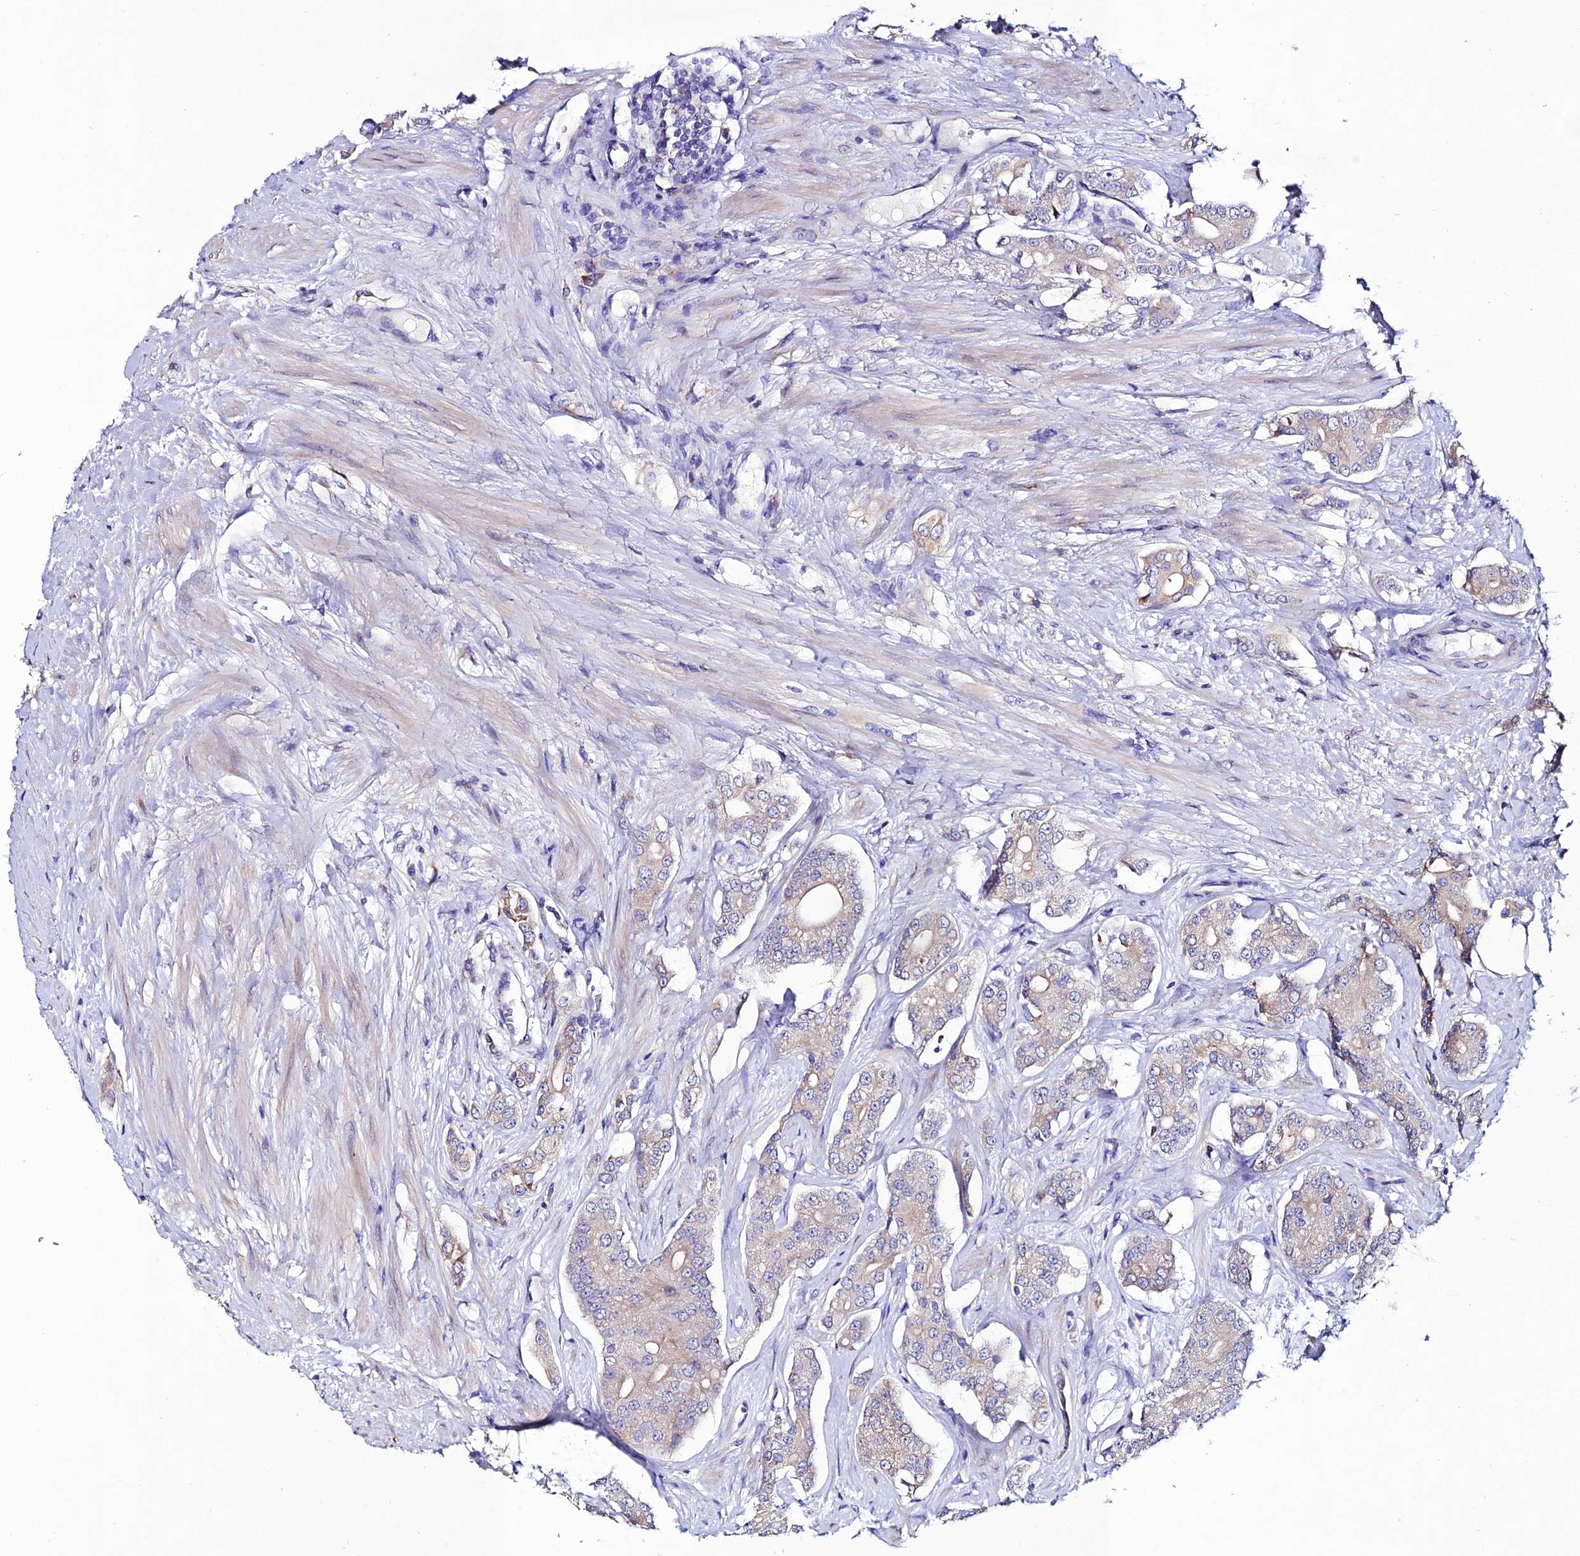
{"staining": {"intensity": "weak", "quantity": "<25%", "location": "cytoplasmic/membranous"}, "tissue": "prostate cancer", "cell_type": "Tumor cells", "image_type": "cancer", "snomed": [{"axis": "morphology", "description": "Adenocarcinoma, High grade"}, {"axis": "topography", "description": "Prostate"}], "caption": "This is an immunohistochemistry image of human prostate high-grade adenocarcinoma. There is no expression in tumor cells.", "gene": "OR51Q1", "patient": {"sex": "male", "age": 71}}